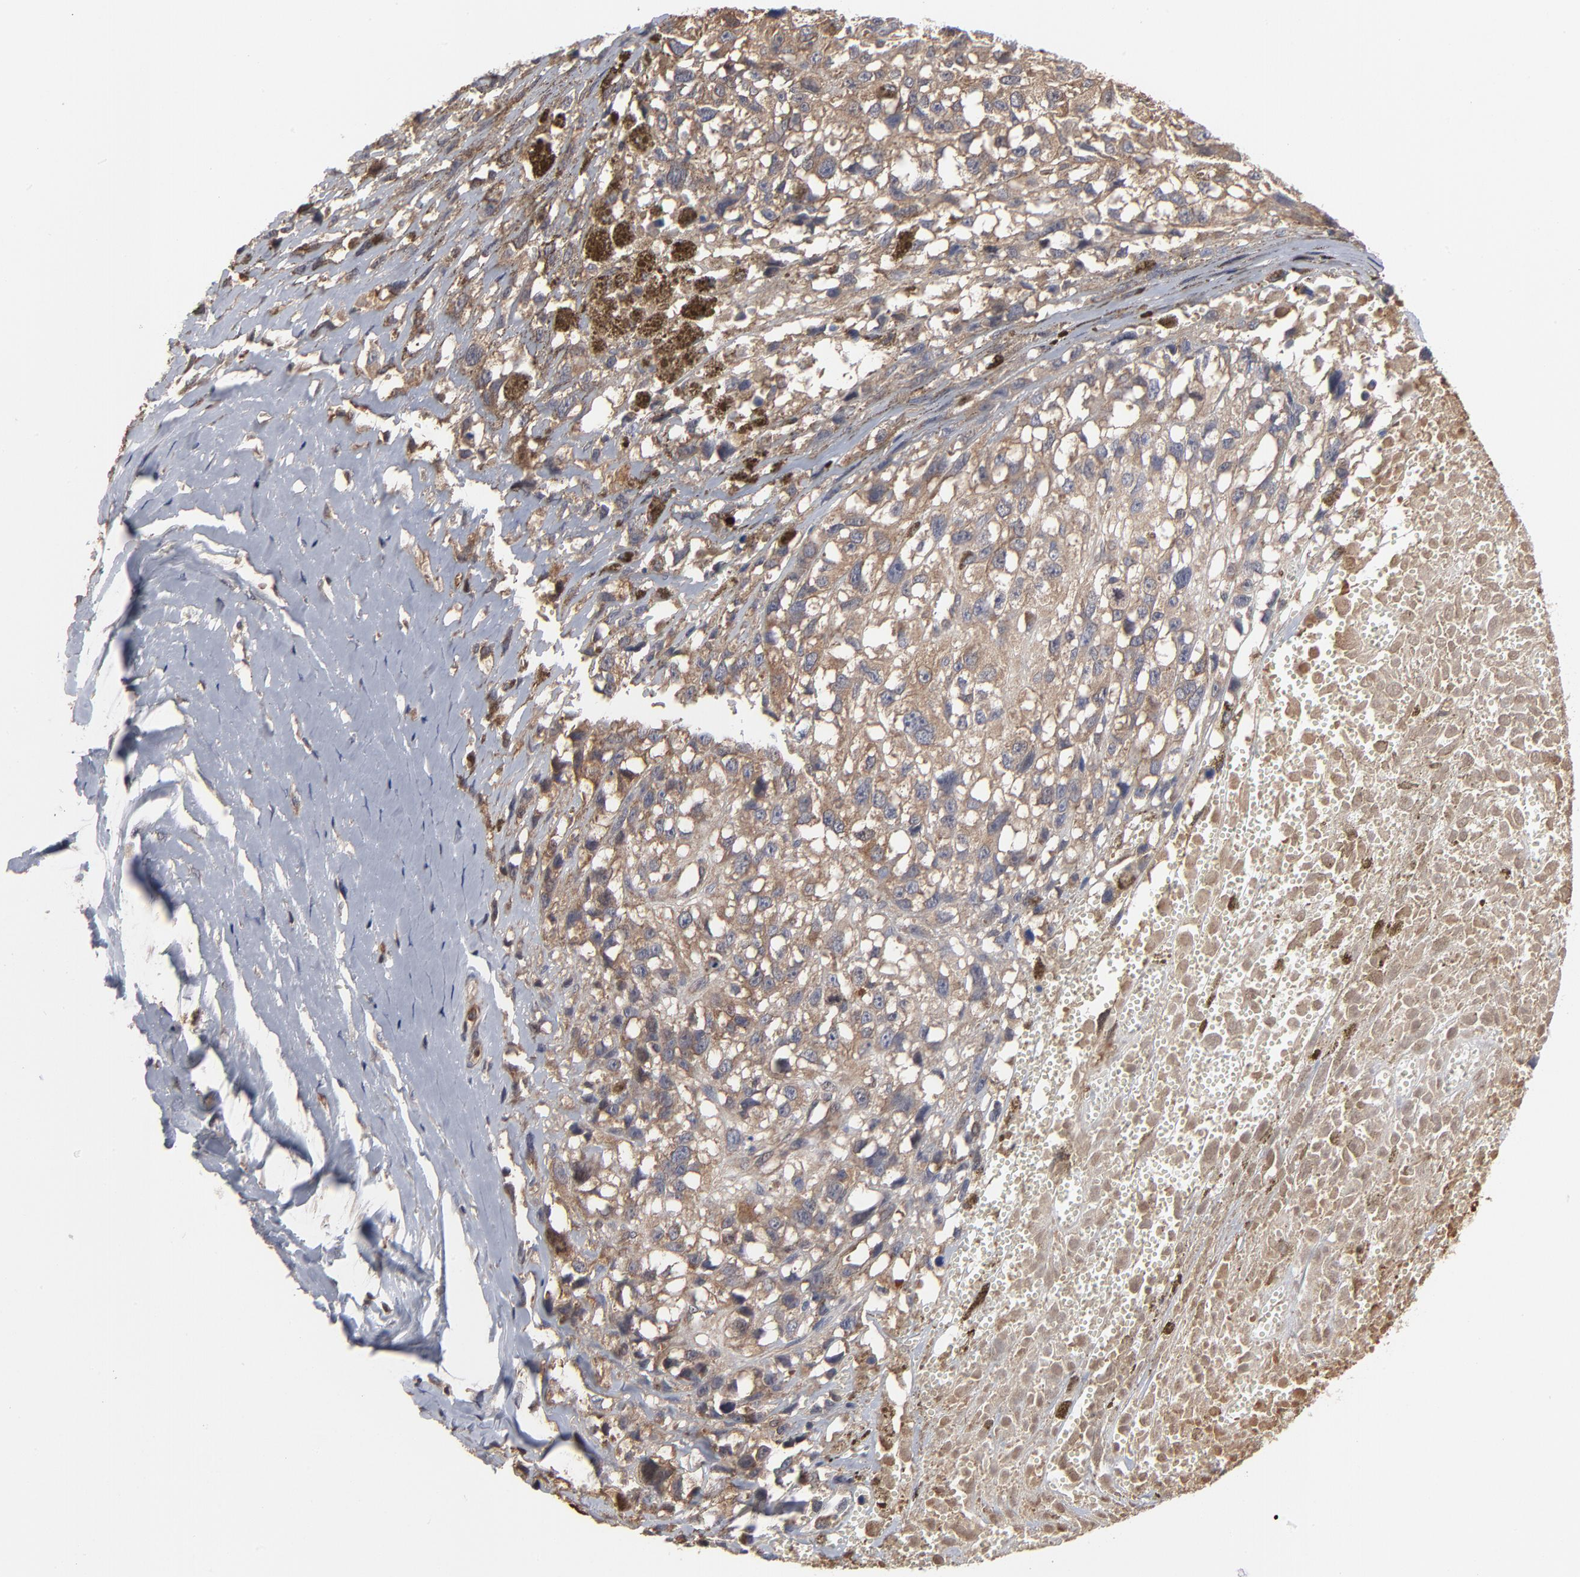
{"staining": {"intensity": "moderate", "quantity": ">75%", "location": "cytoplasmic/membranous"}, "tissue": "melanoma", "cell_type": "Tumor cells", "image_type": "cancer", "snomed": [{"axis": "morphology", "description": "Malignant melanoma, Metastatic site"}, {"axis": "topography", "description": "Lymph node"}], "caption": "Immunohistochemistry (IHC) histopathology image of malignant melanoma (metastatic site) stained for a protein (brown), which demonstrates medium levels of moderate cytoplasmic/membranous expression in about >75% of tumor cells.", "gene": "MAP2K1", "patient": {"sex": "male", "age": 59}}